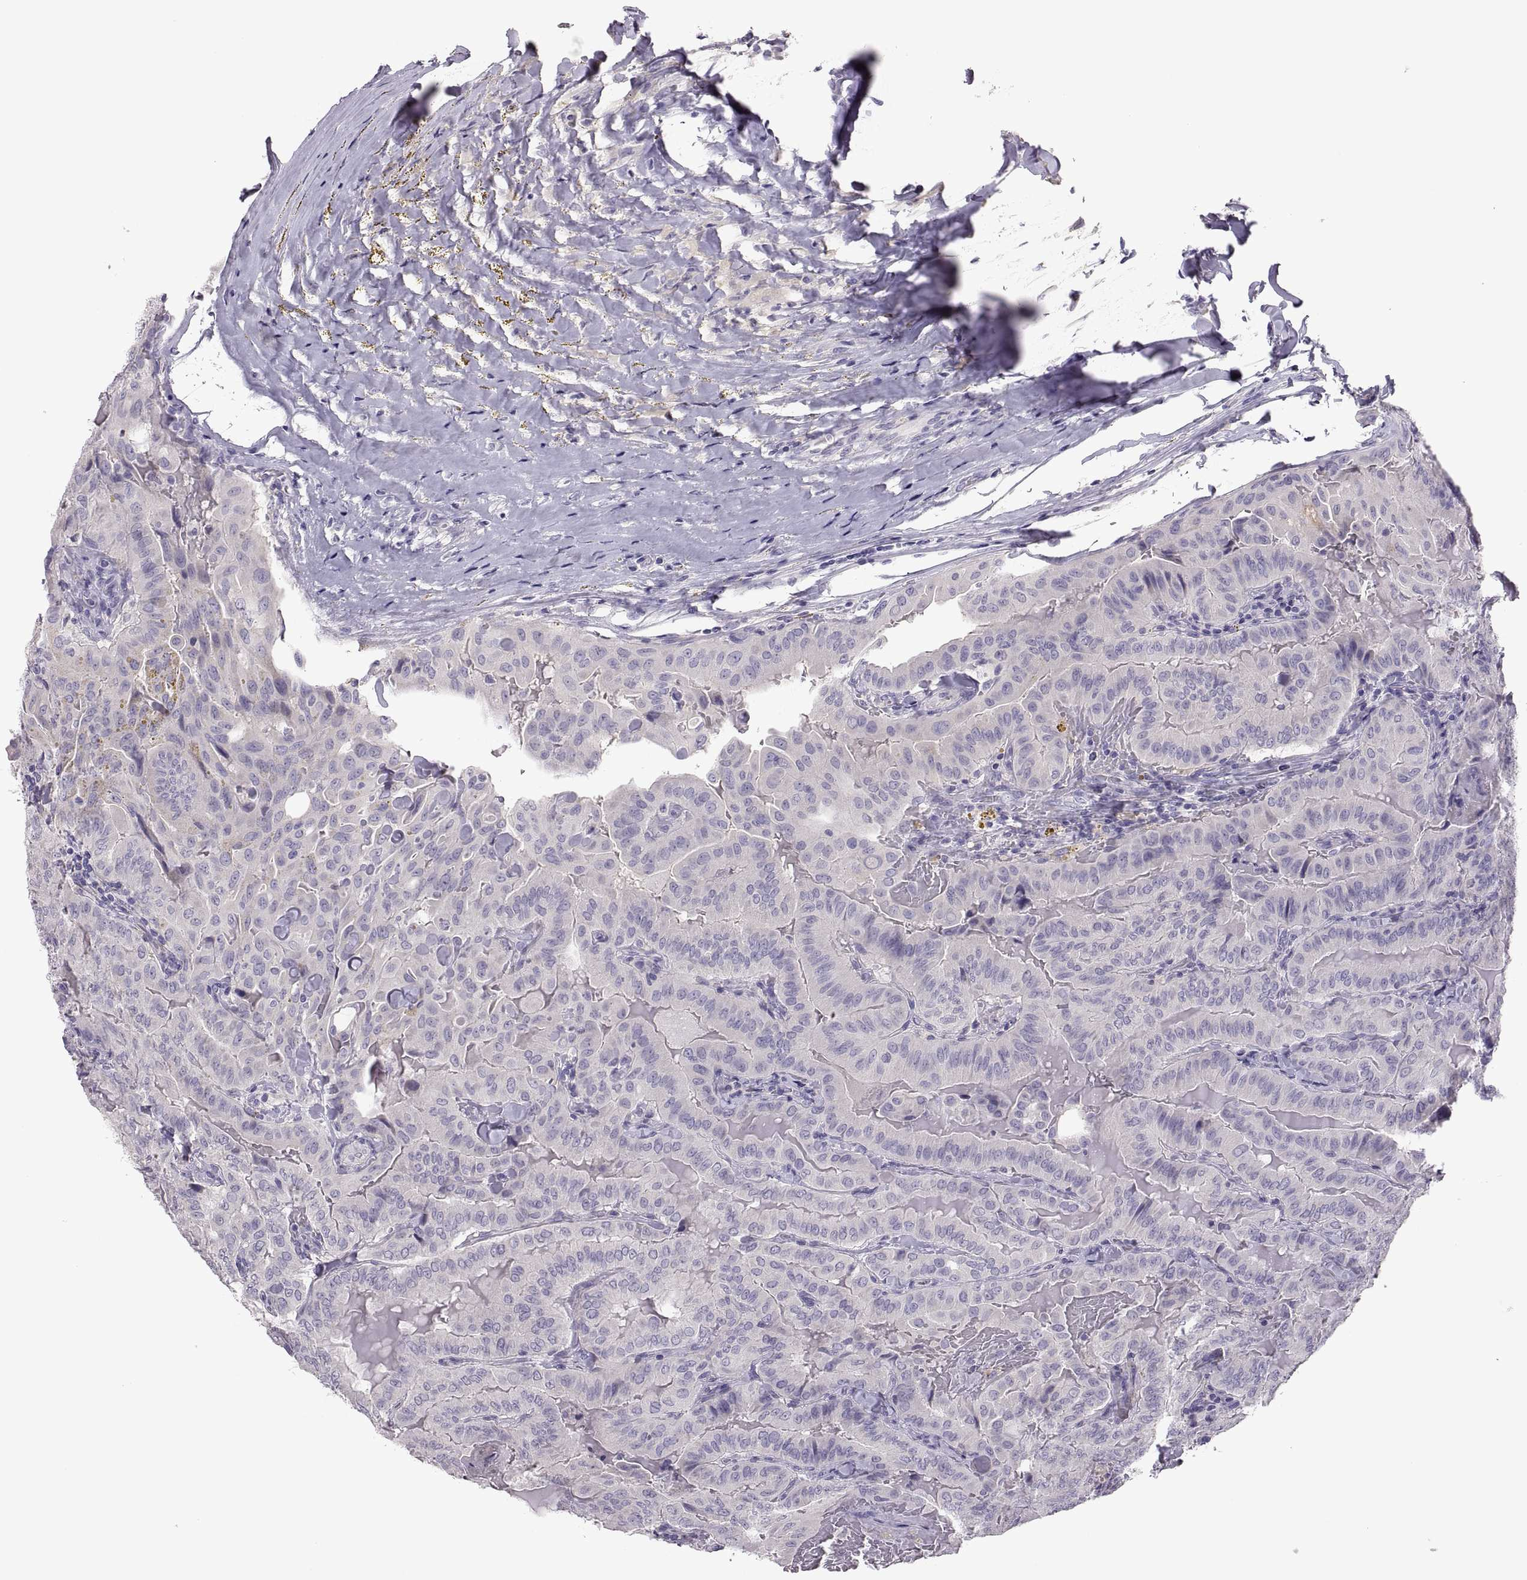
{"staining": {"intensity": "negative", "quantity": "none", "location": "none"}, "tissue": "thyroid cancer", "cell_type": "Tumor cells", "image_type": "cancer", "snomed": [{"axis": "morphology", "description": "Papillary adenocarcinoma, NOS"}, {"axis": "topography", "description": "Thyroid gland"}], "caption": "IHC of thyroid cancer demonstrates no positivity in tumor cells. (Brightfield microscopy of DAB (3,3'-diaminobenzidine) immunohistochemistry (IHC) at high magnification).", "gene": "TBX19", "patient": {"sex": "female", "age": 68}}